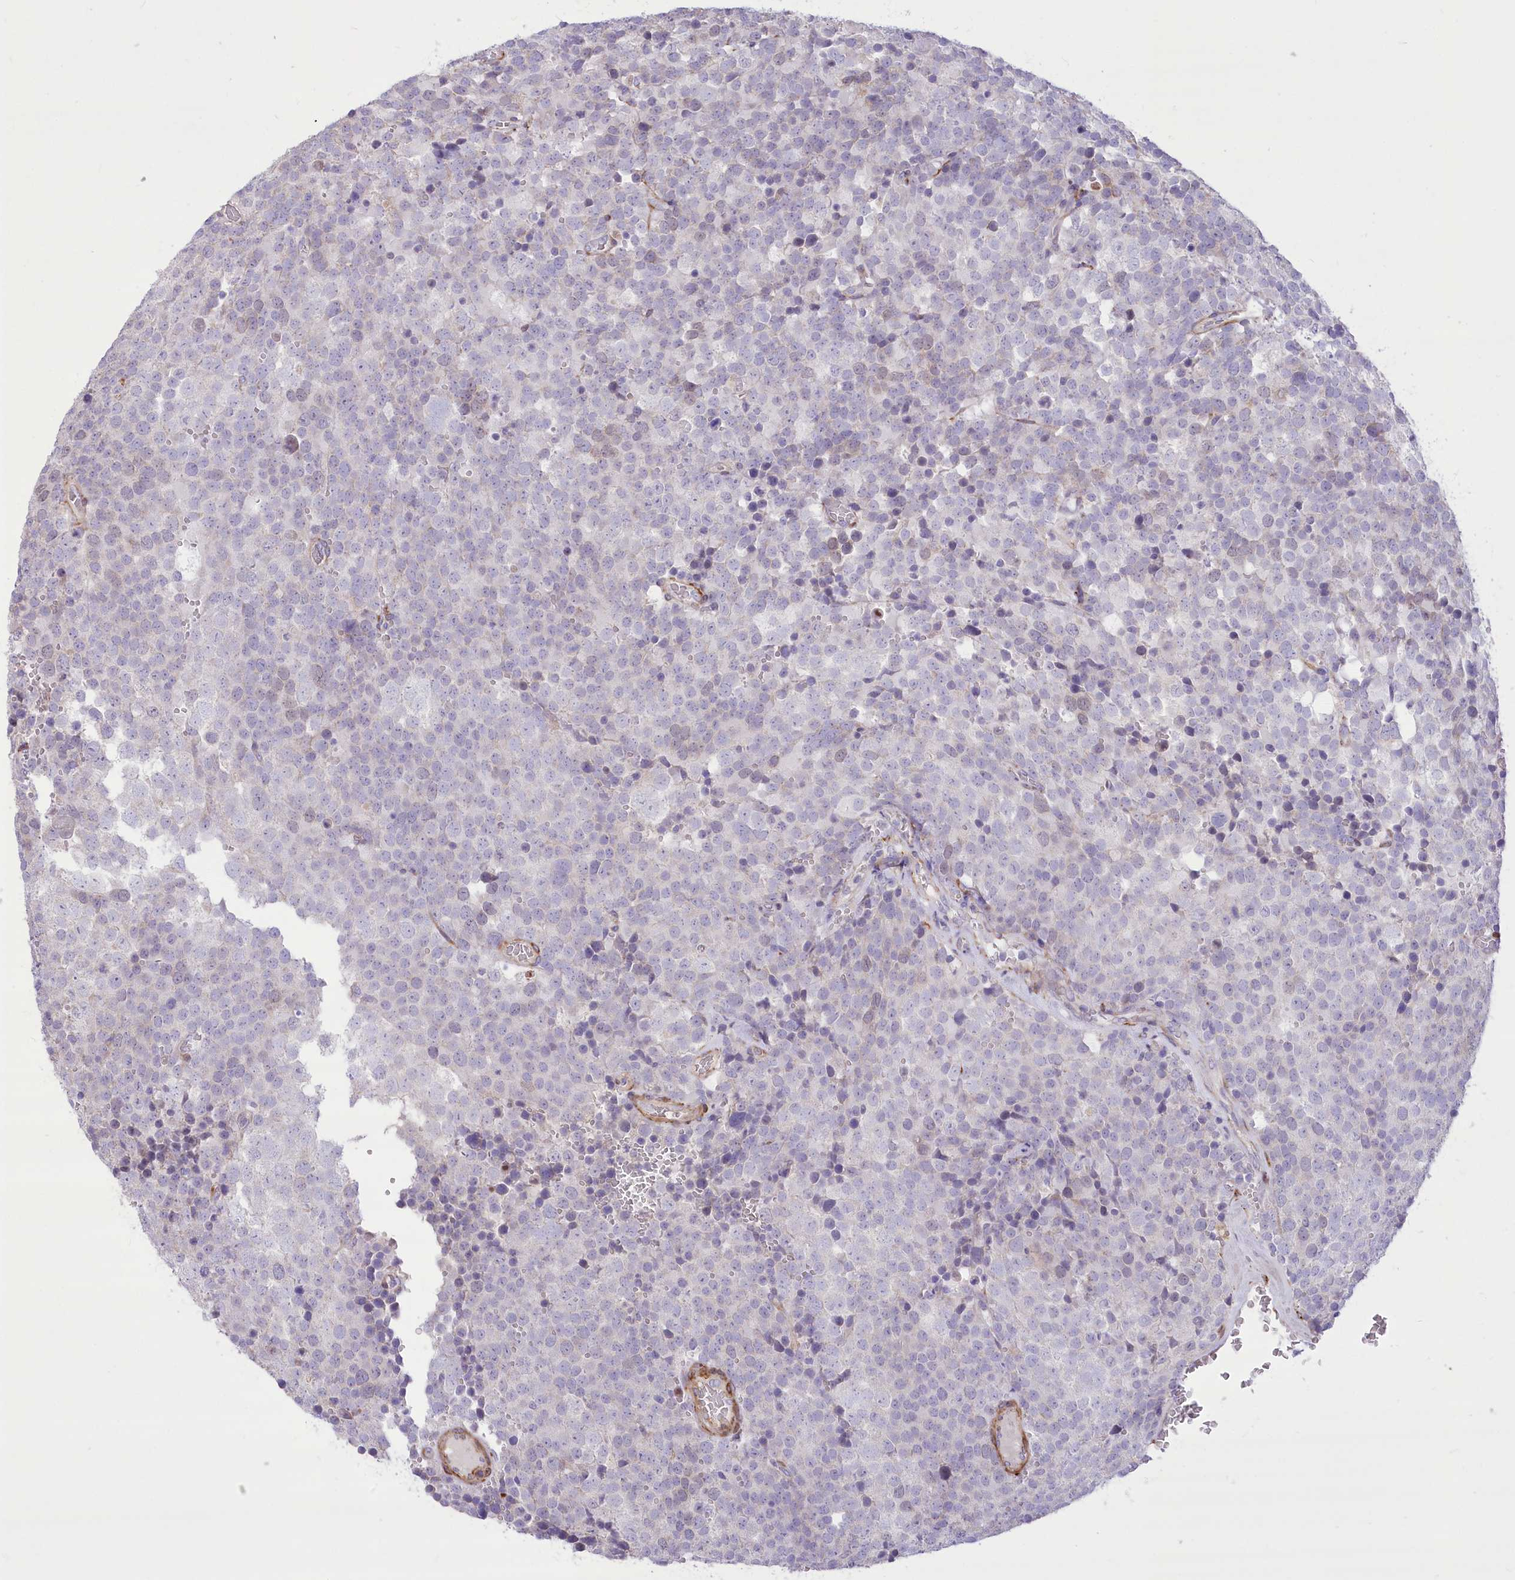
{"staining": {"intensity": "negative", "quantity": "none", "location": "none"}, "tissue": "testis cancer", "cell_type": "Tumor cells", "image_type": "cancer", "snomed": [{"axis": "morphology", "description": "Seminoma, NOS"}, {"axis": "topography", "description": "Testis"}], "caption": "Immunohistochemistry of testis seminoma displays no staining in tumor cells. (DAB (3,3'-diaminobenzidine) IHC, high magnification).", "gene": "ANGPTL3", "patient": {"sex": "male", "age": 71}}